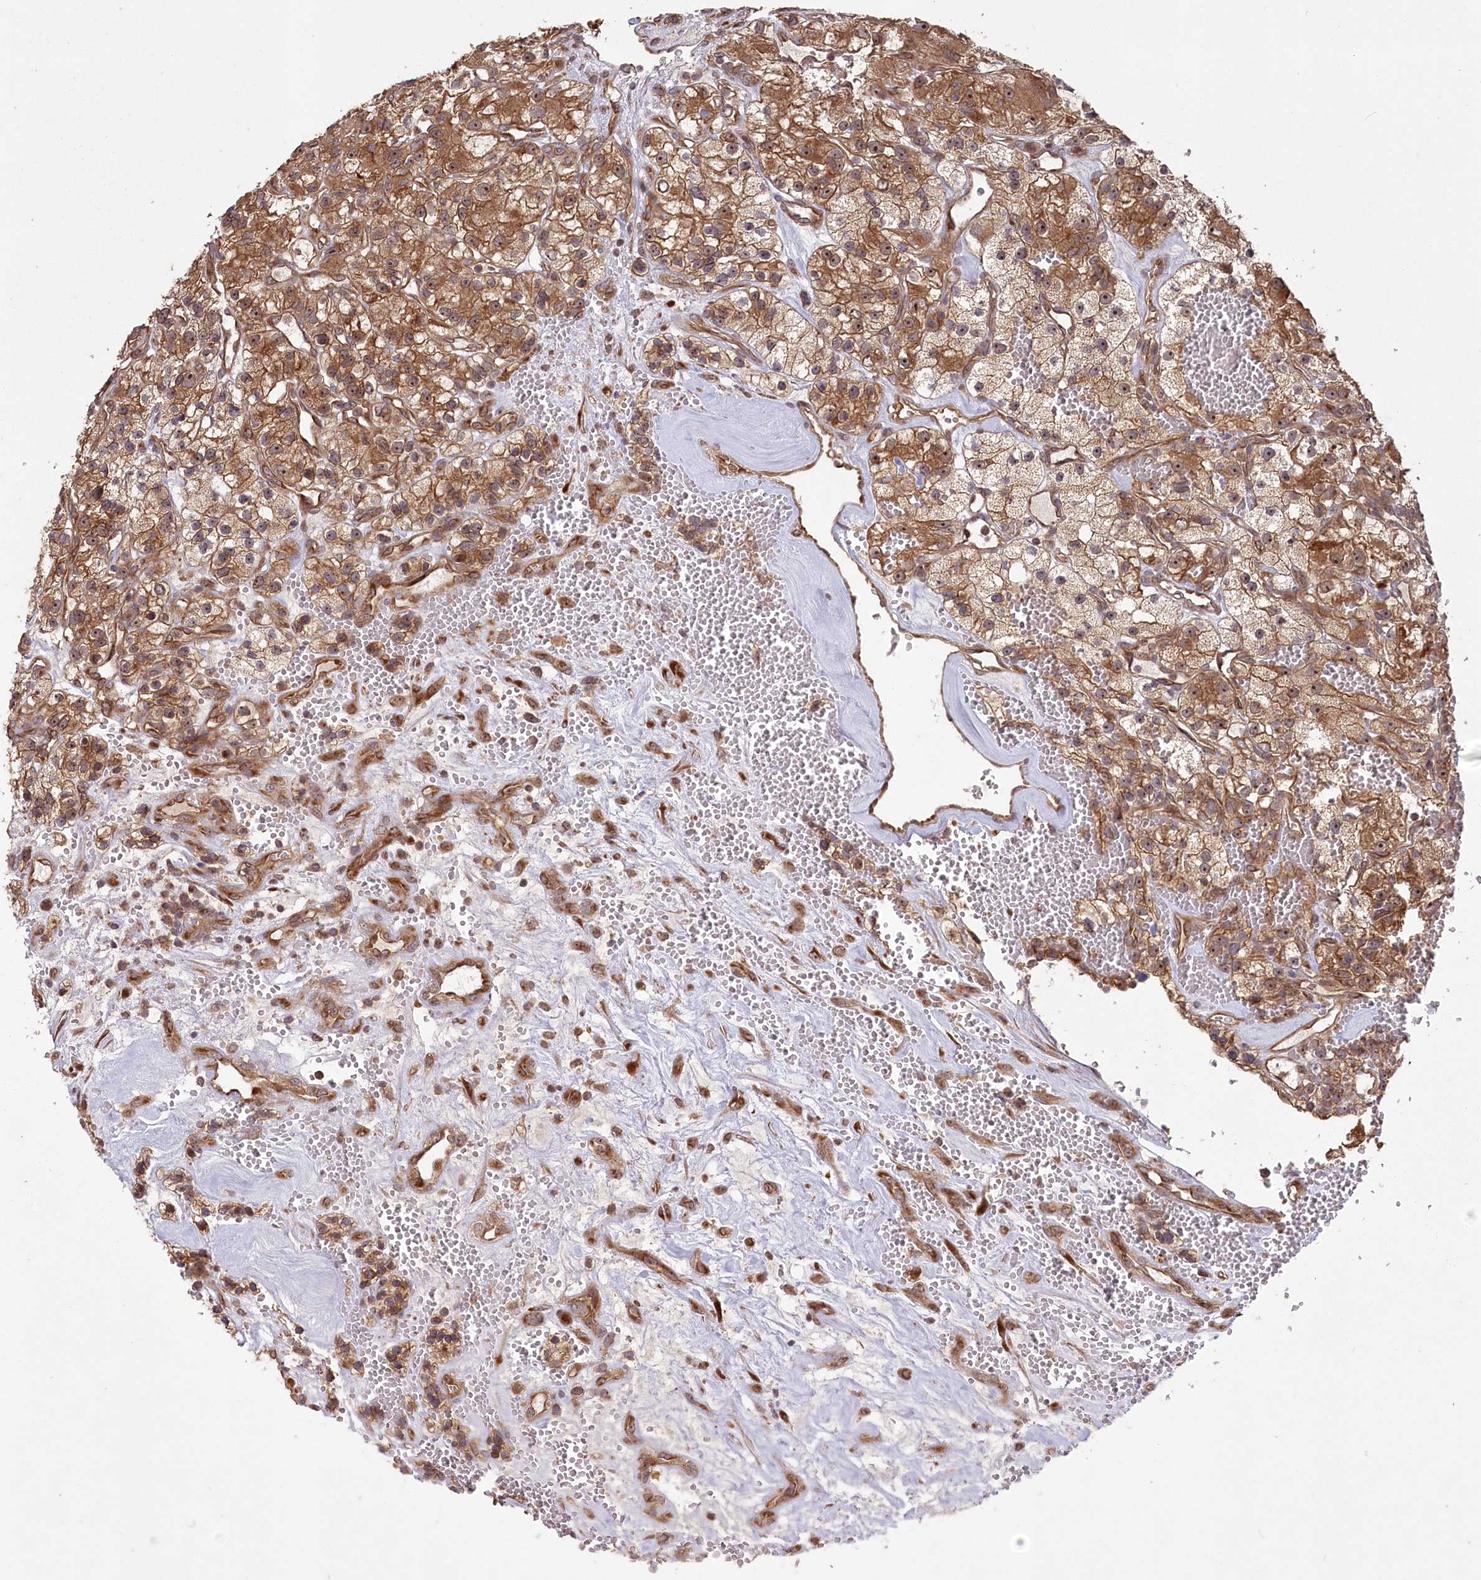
{"staining": {"intensity": "moderate", "quantity": ">75%", "location": "cytoplasmic/membranous,nuclear"}, "tissue": "renal cancer", "cell_type": "Tumor cells", "image_type": "cancer", "snomed": [{"axis": "morphology", "description": "Adenocarcinoma, NOS"}, {"axis": "topography", "description": "Kidney"}], "caption": "DAB immunohistochemical staining of renal cancer reveals moderate cytoplasmic/membranous and nuclear protein positivity in about >75% of tumor cells.", "gene": "TBCA", "patient": {"sex": "female", "age": 57}}